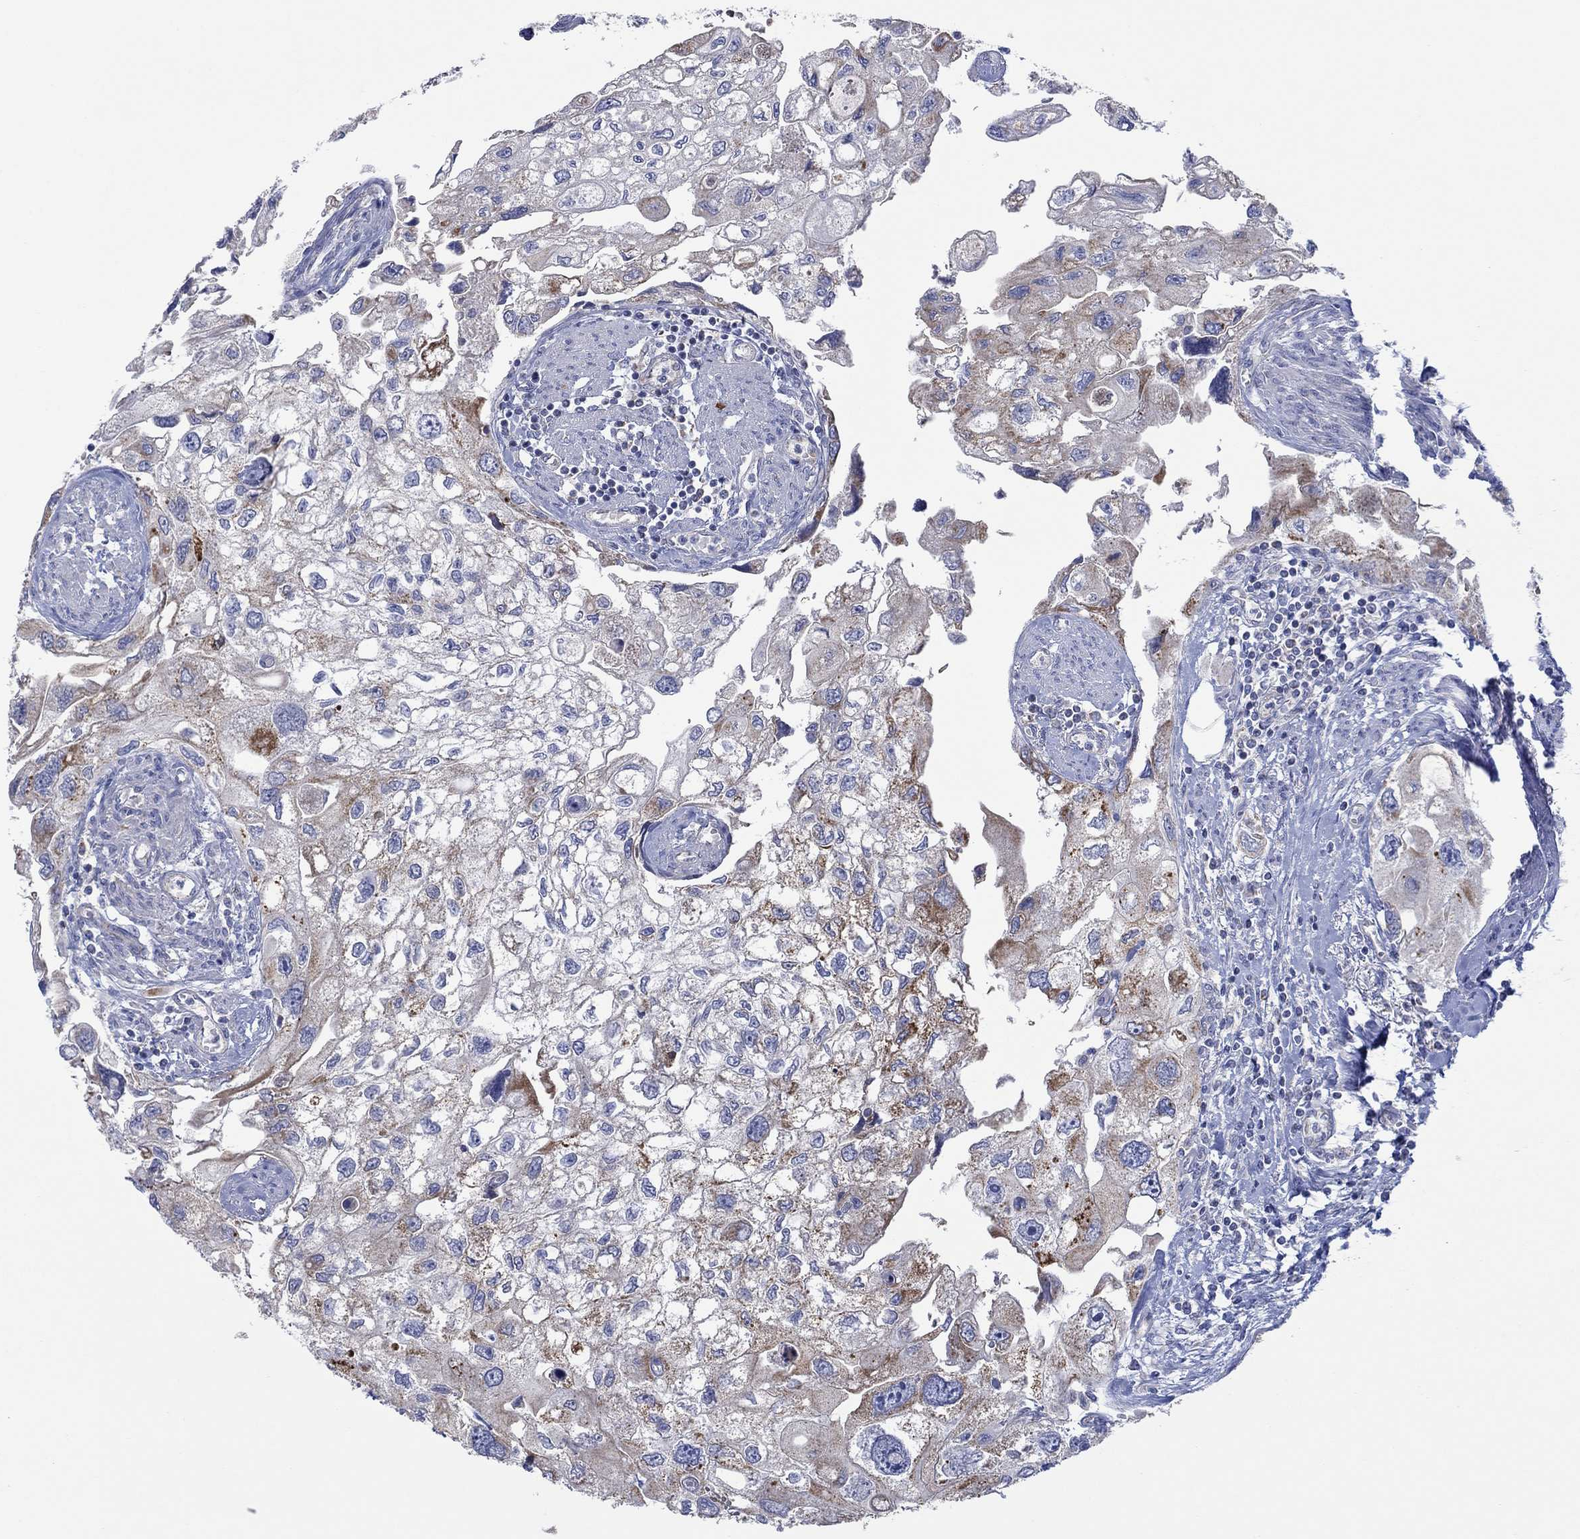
{"staining": {"intensity": "moderate", "quantity": "<25%", "location": "cytoplasmic/membranous"}, "tissue": "urothelial cancer", "cell_type": "Tumor cells", "image_type": "cancer", "snomed": [{"axis": "morphology", "description": "Urothelial carcinoma, High grade"}, {"axis": "topography", "description": "Urinary bladder"}], "caption": "Immunohistochemical staining of urothelial carcinoma (high-grade) displays low levels of moderate cytoplasmic/membranous expression in approximately <25% of tumor cells.", "gene": "CLVS1", "patient": {"sex": "male", "age": 59}}